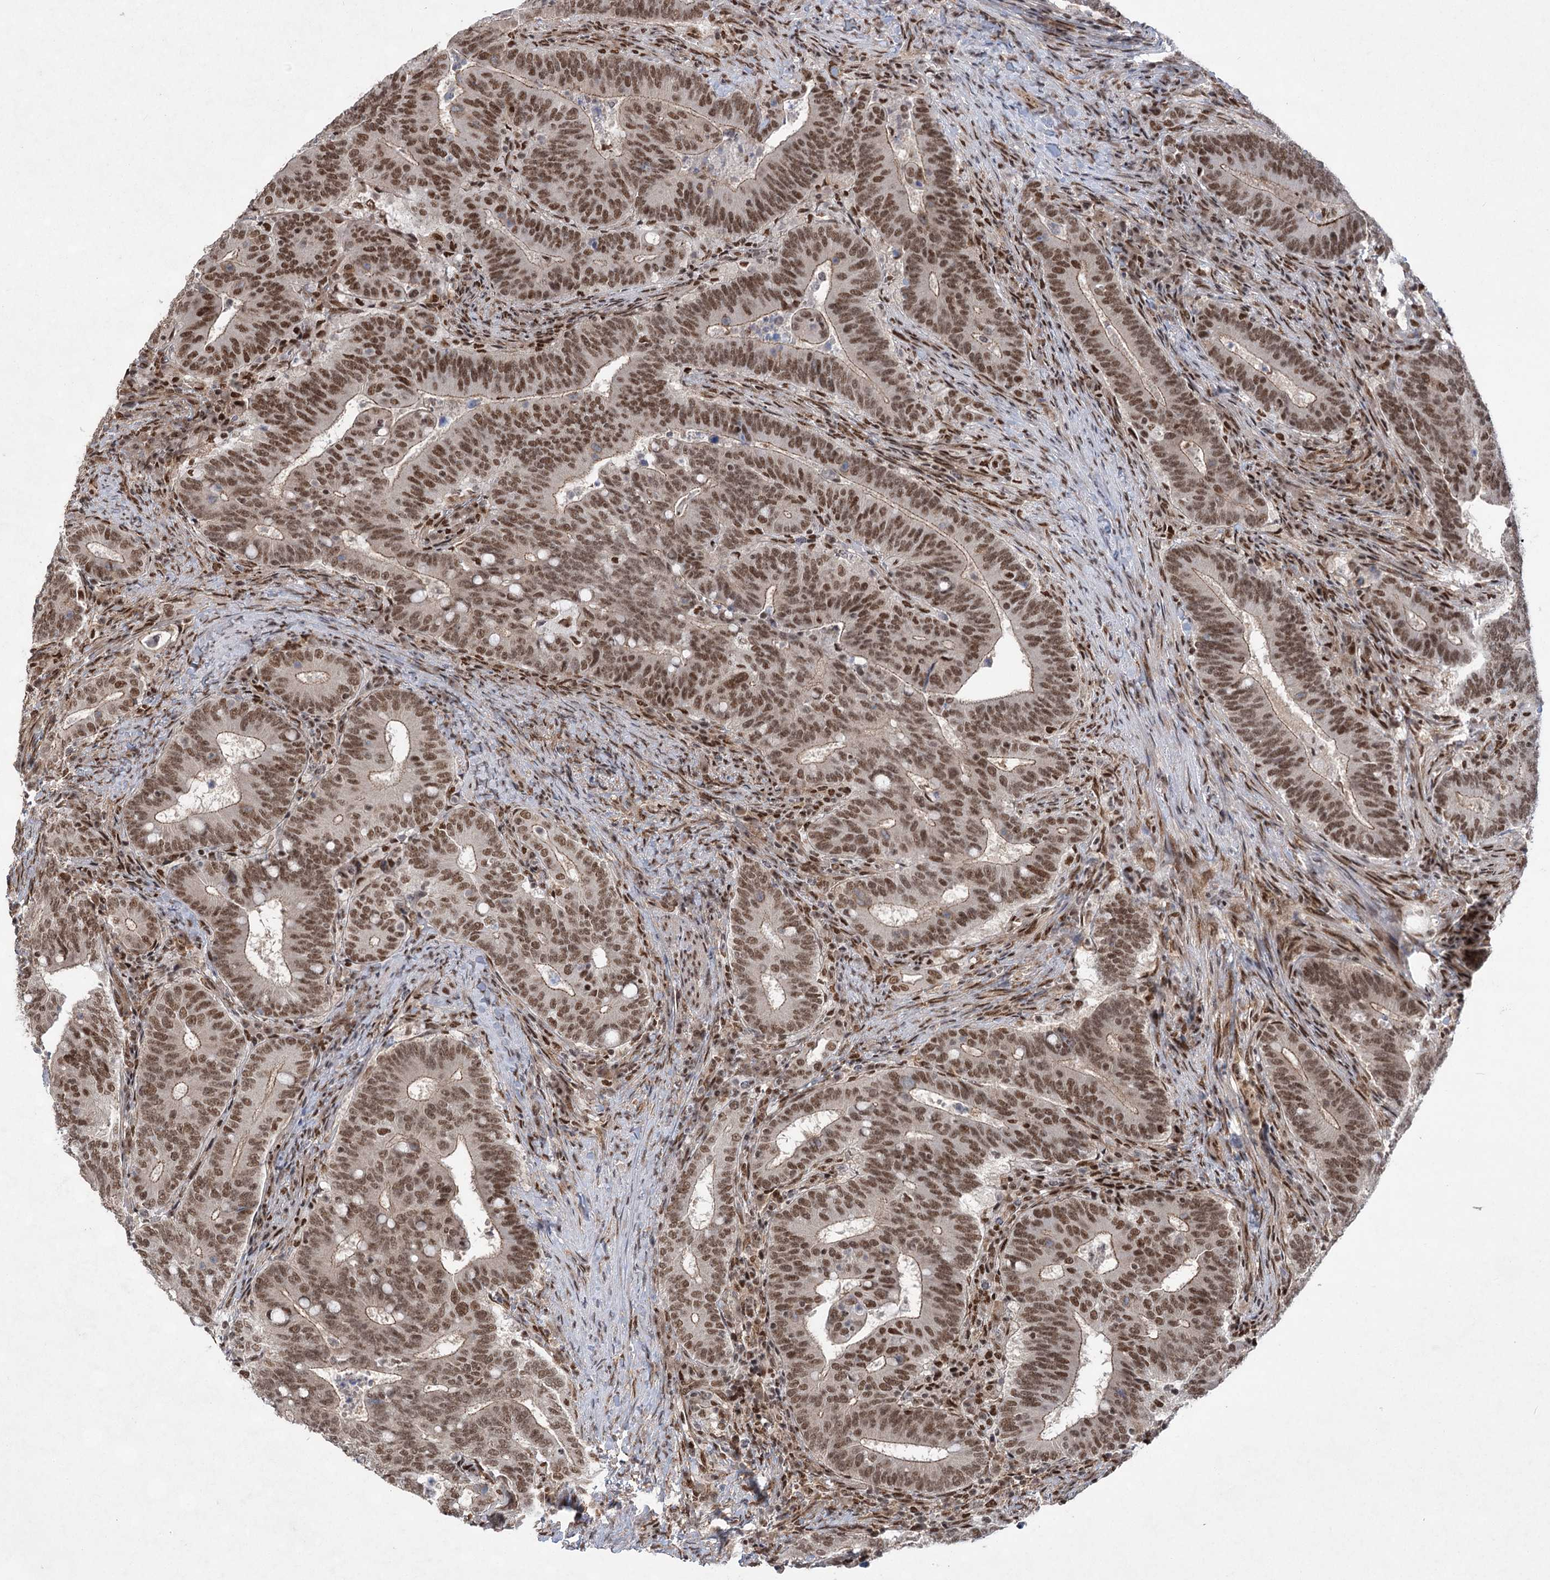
{"staining": {"intensity": "moderate", "quantity": ">75%", "location": "cytoplasmic/membranous,nuclear"}, "tissue": "colorectal cancer", "cell_type": "Tumor cells", "image_type": "cancer", "snomed": [{"axis": "morphology", "description": "Adenocarcinoma, NOS"}, {"axis": "topography", "description": "Colon"}], "caption": "A histopathology image of human colorectal adenocarcinoma stained for a protein displays moderate cytoplasmic/membranous and nuclear brown staining in tumor cells. The staining is performed using DAB brown chromogen to label protein expression. The nuclei are counter-stained blue using hematoxylin.", "gene": "ZCCHC8", "patient": {"sex": "female", "age": 66}}